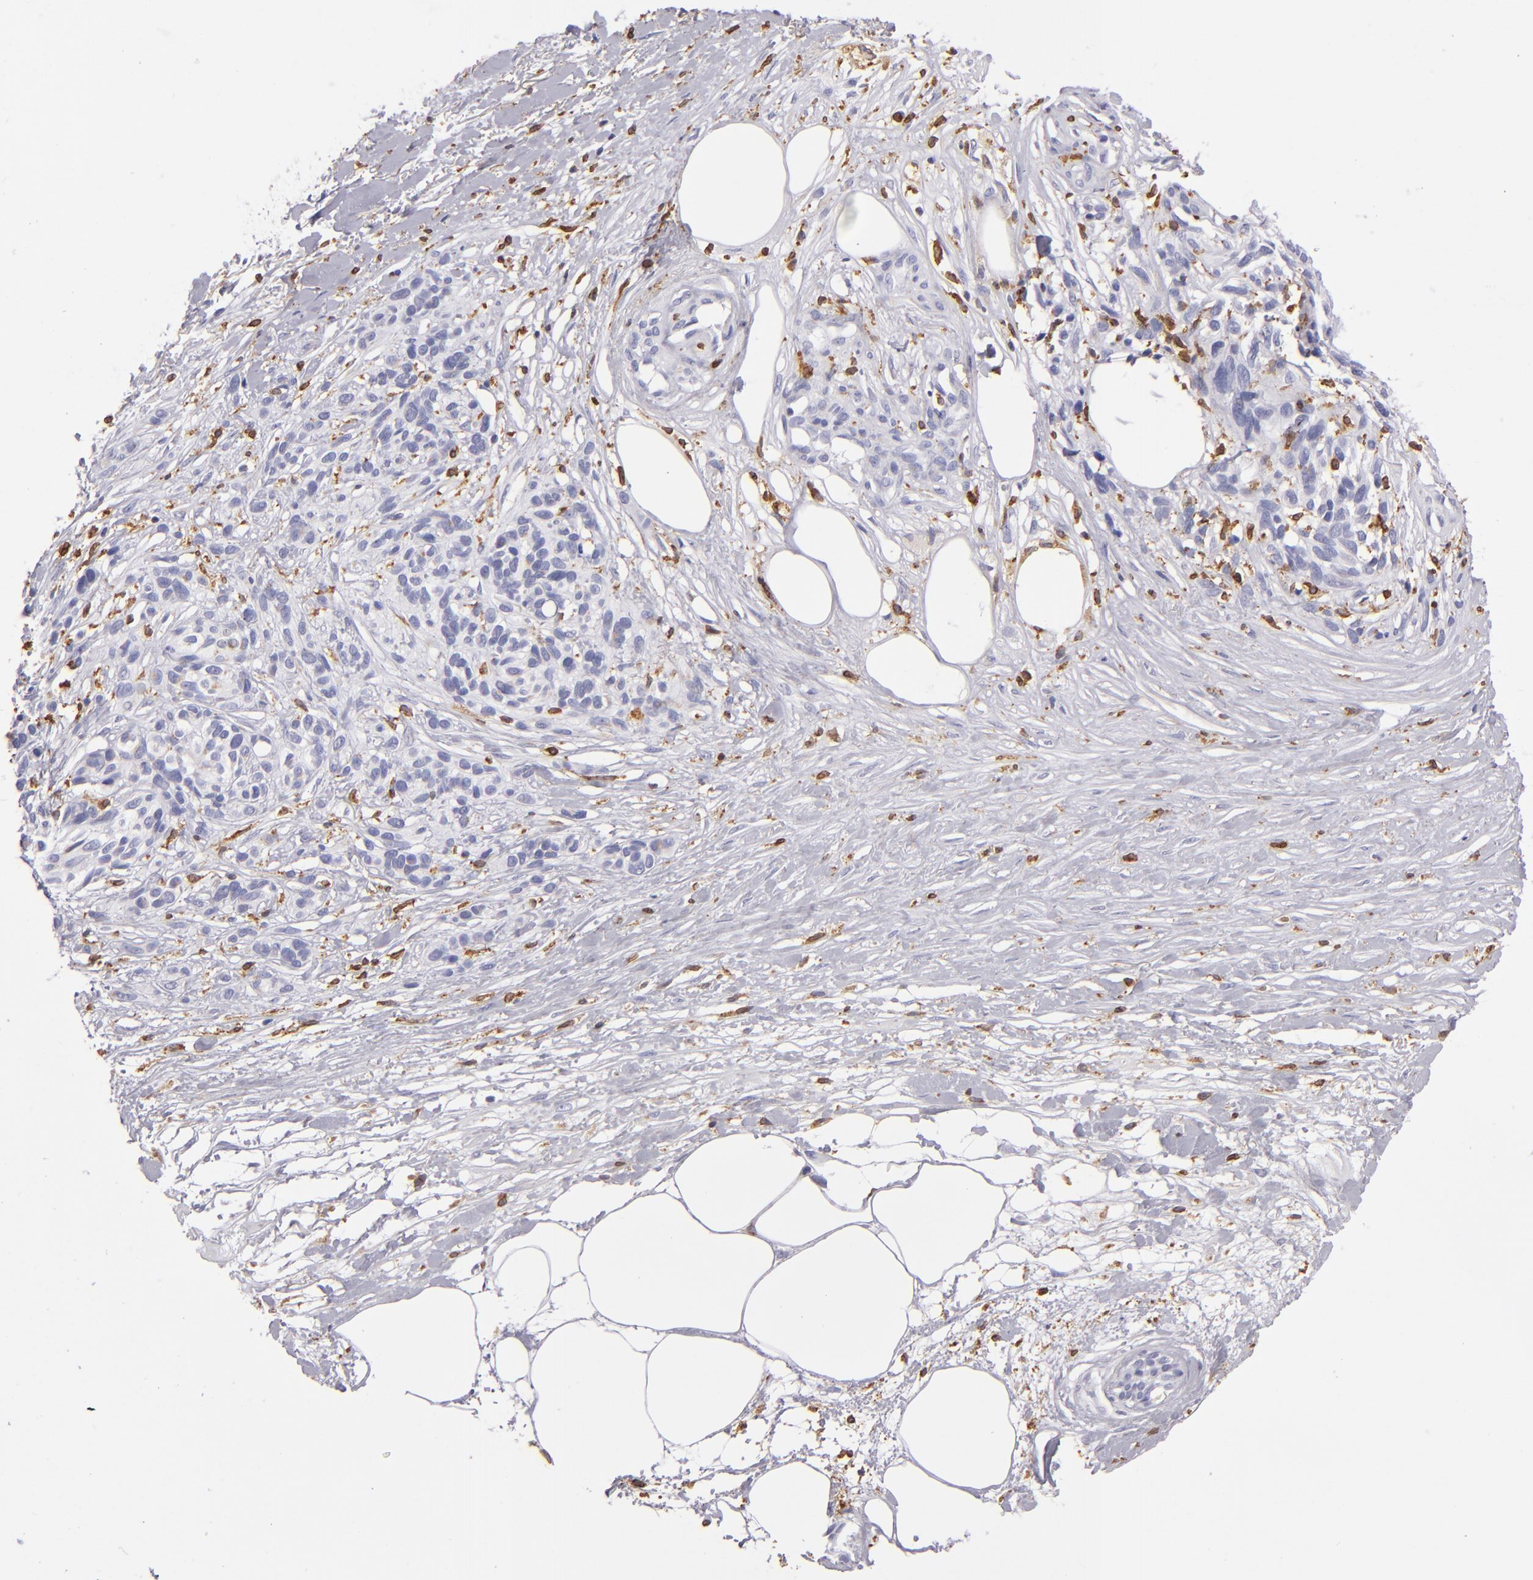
{"staining": {"intensity": "negative", "quantity": "none", "location": "none"}, "tissue": "melanoma", "cell_type": "Tumor cells", "image_type": "cancer", "snomed": [{"axis": "morphology", "description": "Malignant melanoma, NOS"}, {"axis": "topography", "description": "Skin"}], "caption": "Histopathology image shows no significant protein staining in tumor cells of melanoma.", "gene": "CD74", "patient": {"sex": "female", "age": 85}}